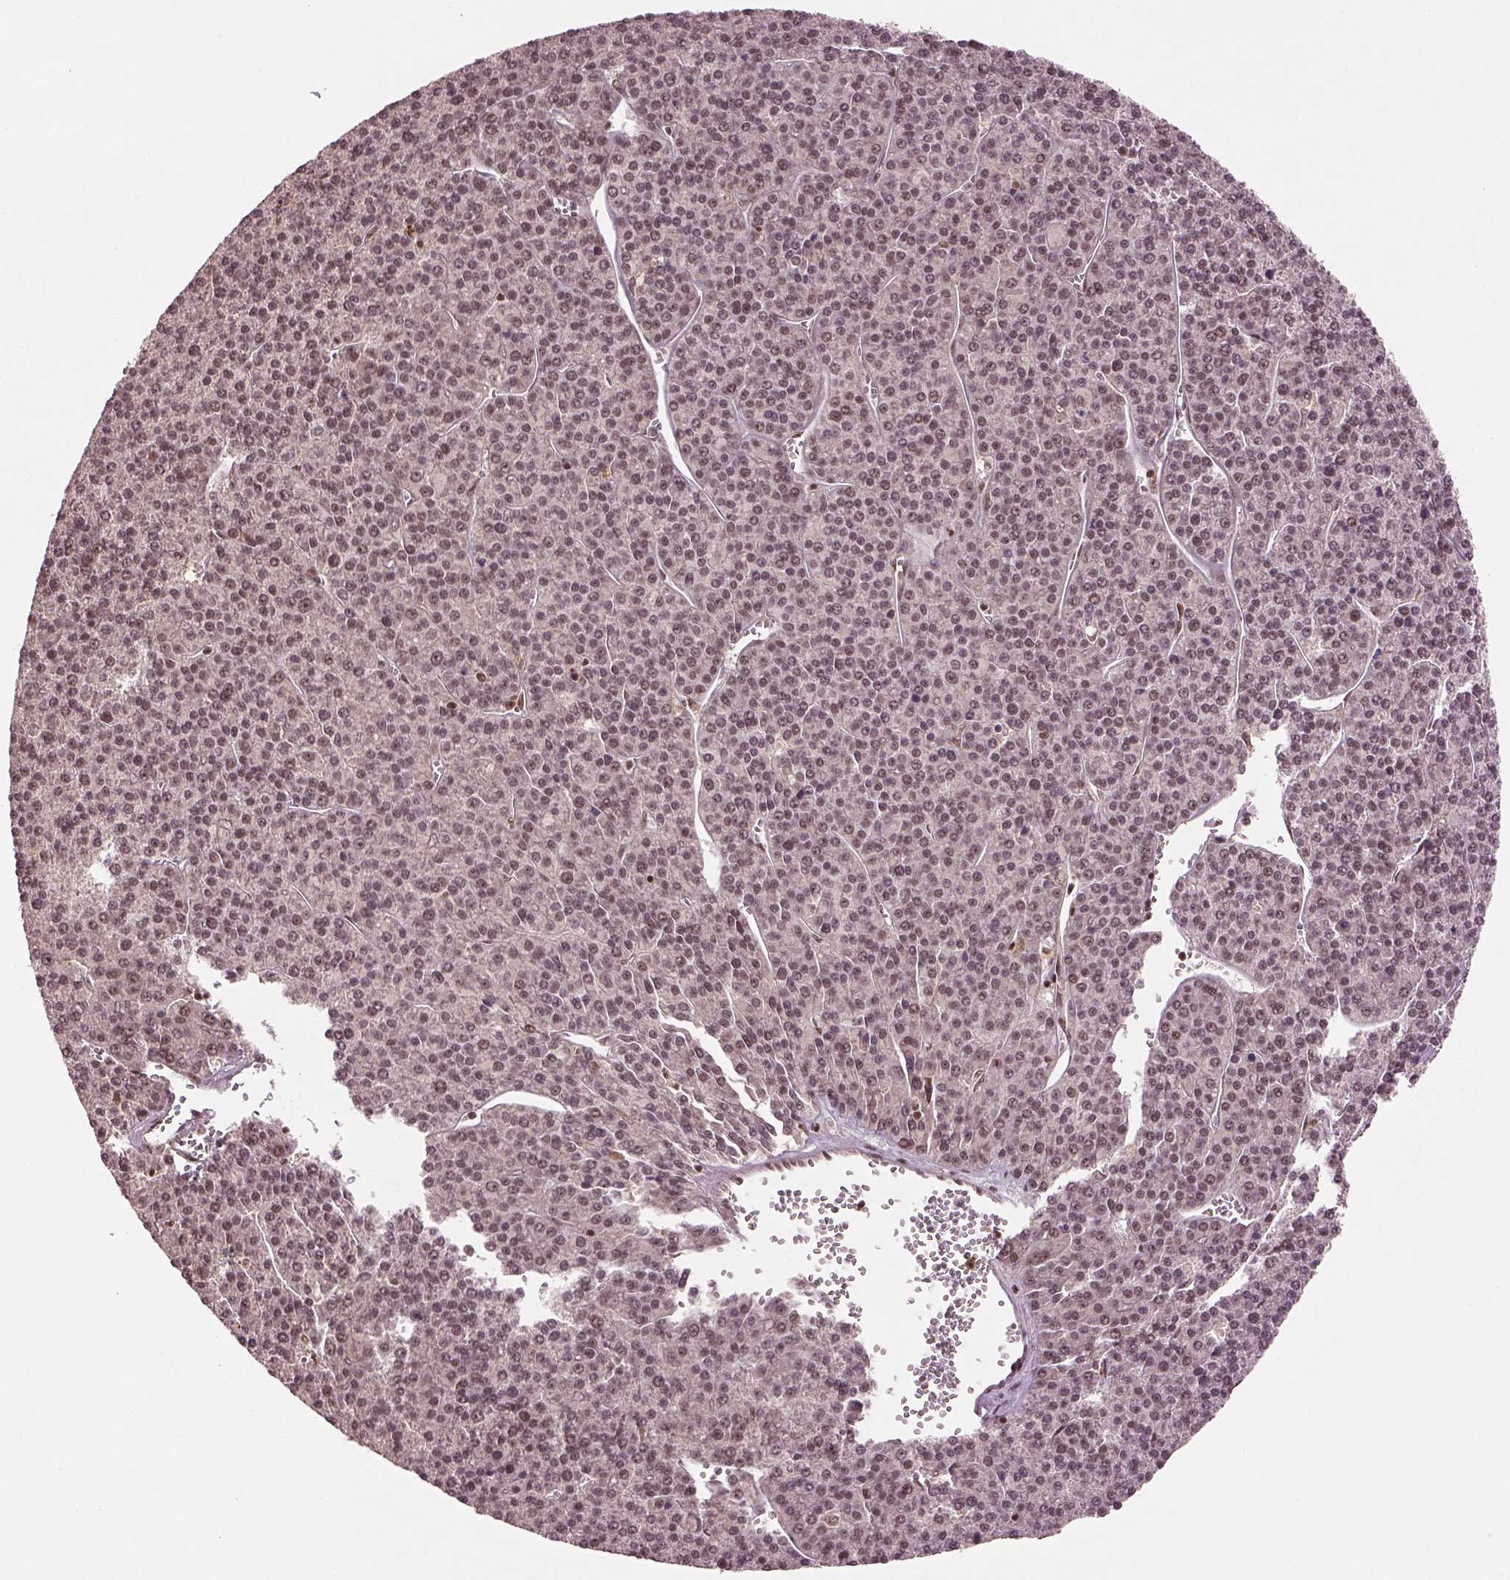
{"staining": {"intensity": "weak", "quantity": "<25%", "location": "nuclear"}, "tissue": "liver cancer", "cell_type": "Tumor cells", "image_type": "cancer", "snomed": [{"axis": "morphology", "description": "Carcinoma, Hepatocellular, NOS"}, {"axis": "topography", "description": "Liver"}], "caption": "Protein analysis of liver hepatocellular carcinoma exhibits no significant positivity in tumor cells.", "gene": "BRD9", "patient": {"sex": "female", "age": 58}}